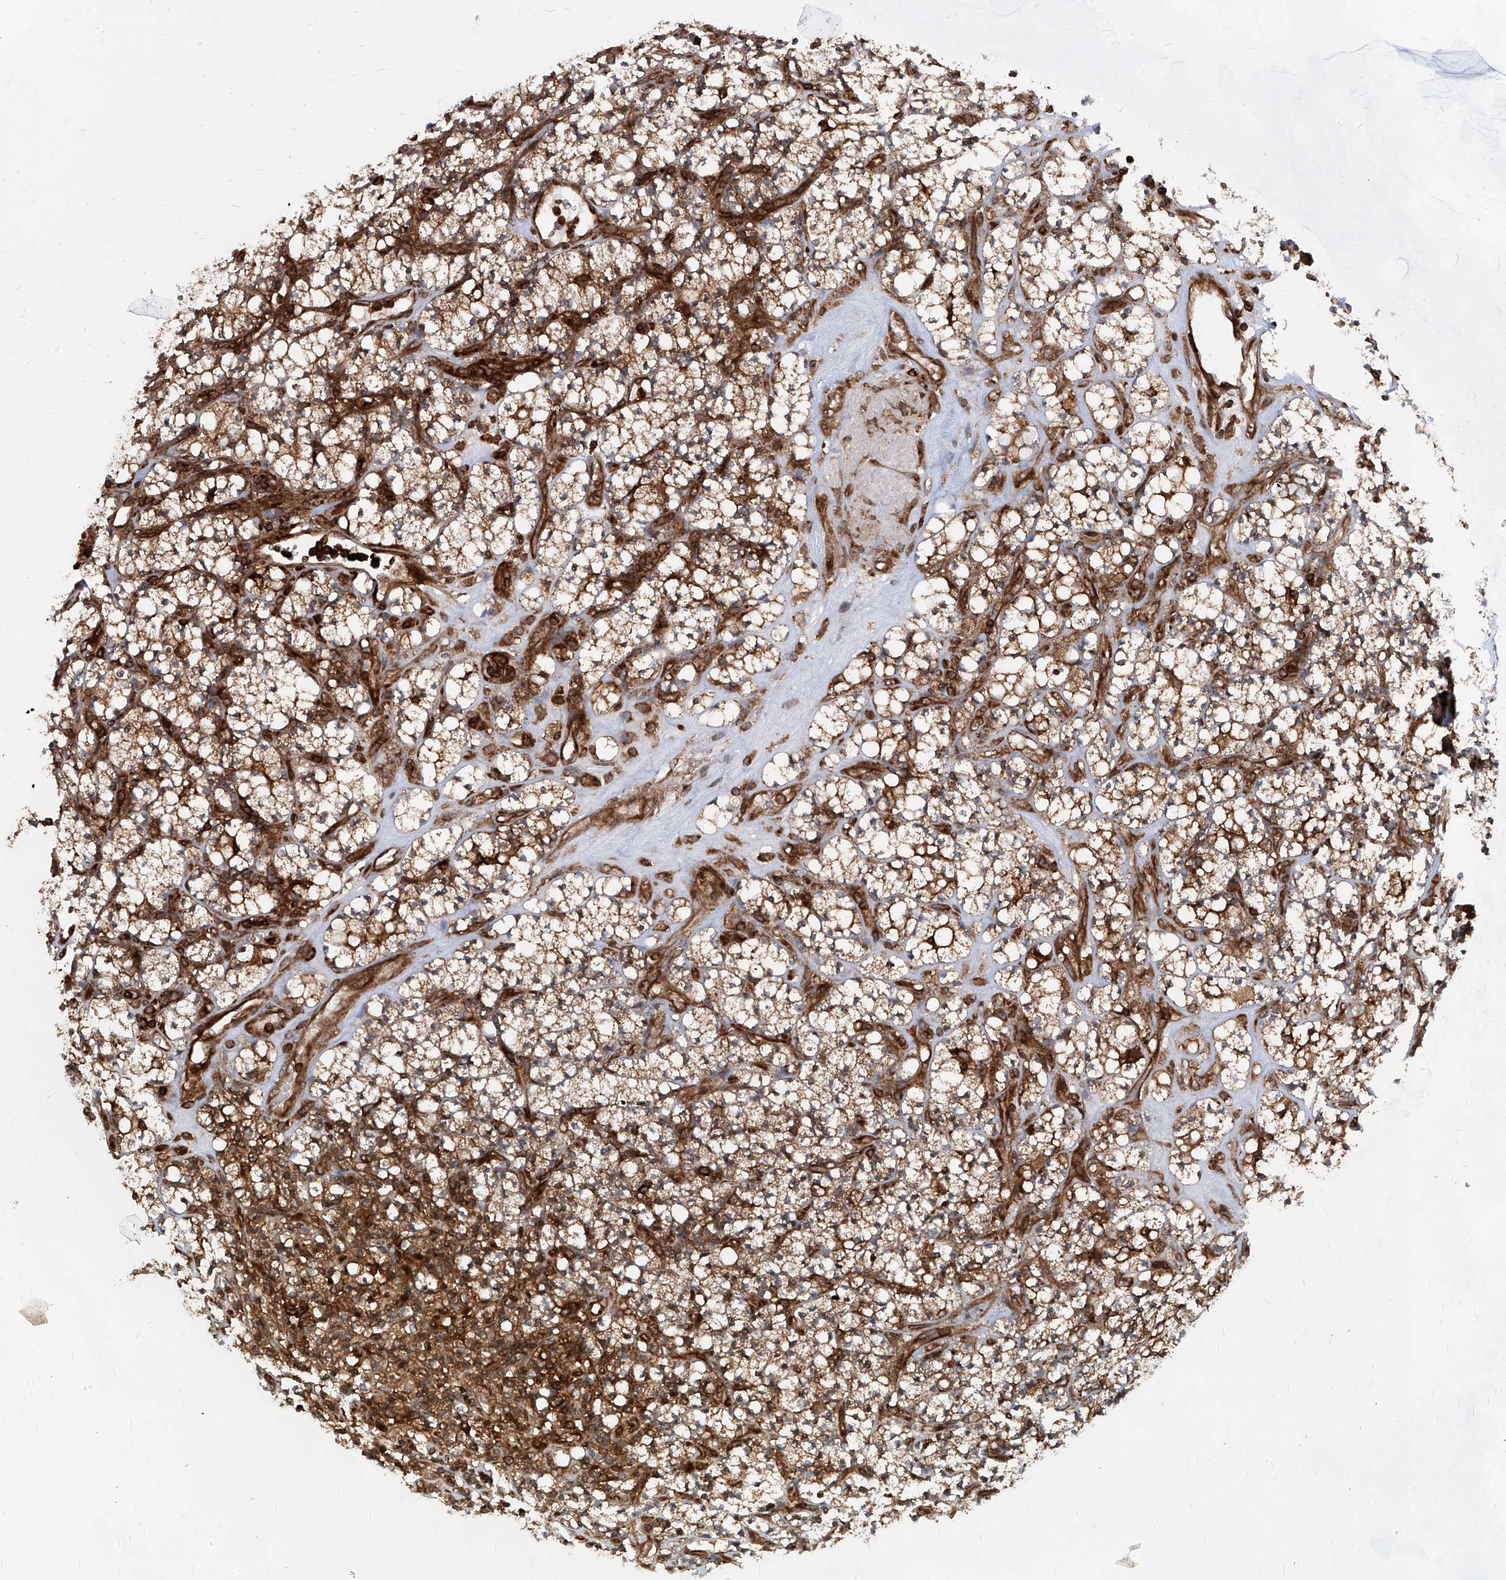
{"staining": {"intensity": "strong", "quantity": ">75%", "location": "cytoplasmic/membranous"}, "tissue": "renal cancer", "cell_type": "Tumor cells", "image_type": "cancer", "snomed": [{"axis": "morphology", "description": "Adenocarcinoma, NOS"}, {"axis": "topography", "description": "Kidney"}], "caption": "Protein positivity by immunohistochemistry (IHC) shows strong cytoplasmic/membranous positivity in about >75% of tumor cells in renal cancer. The protein of interest is stained brown, and the nuclei are stained in blue (DAB IHC with brightfield microscopy, high magnification).", "gene": "MAGED2", "patient": {"sex": "male", "age": 77}}